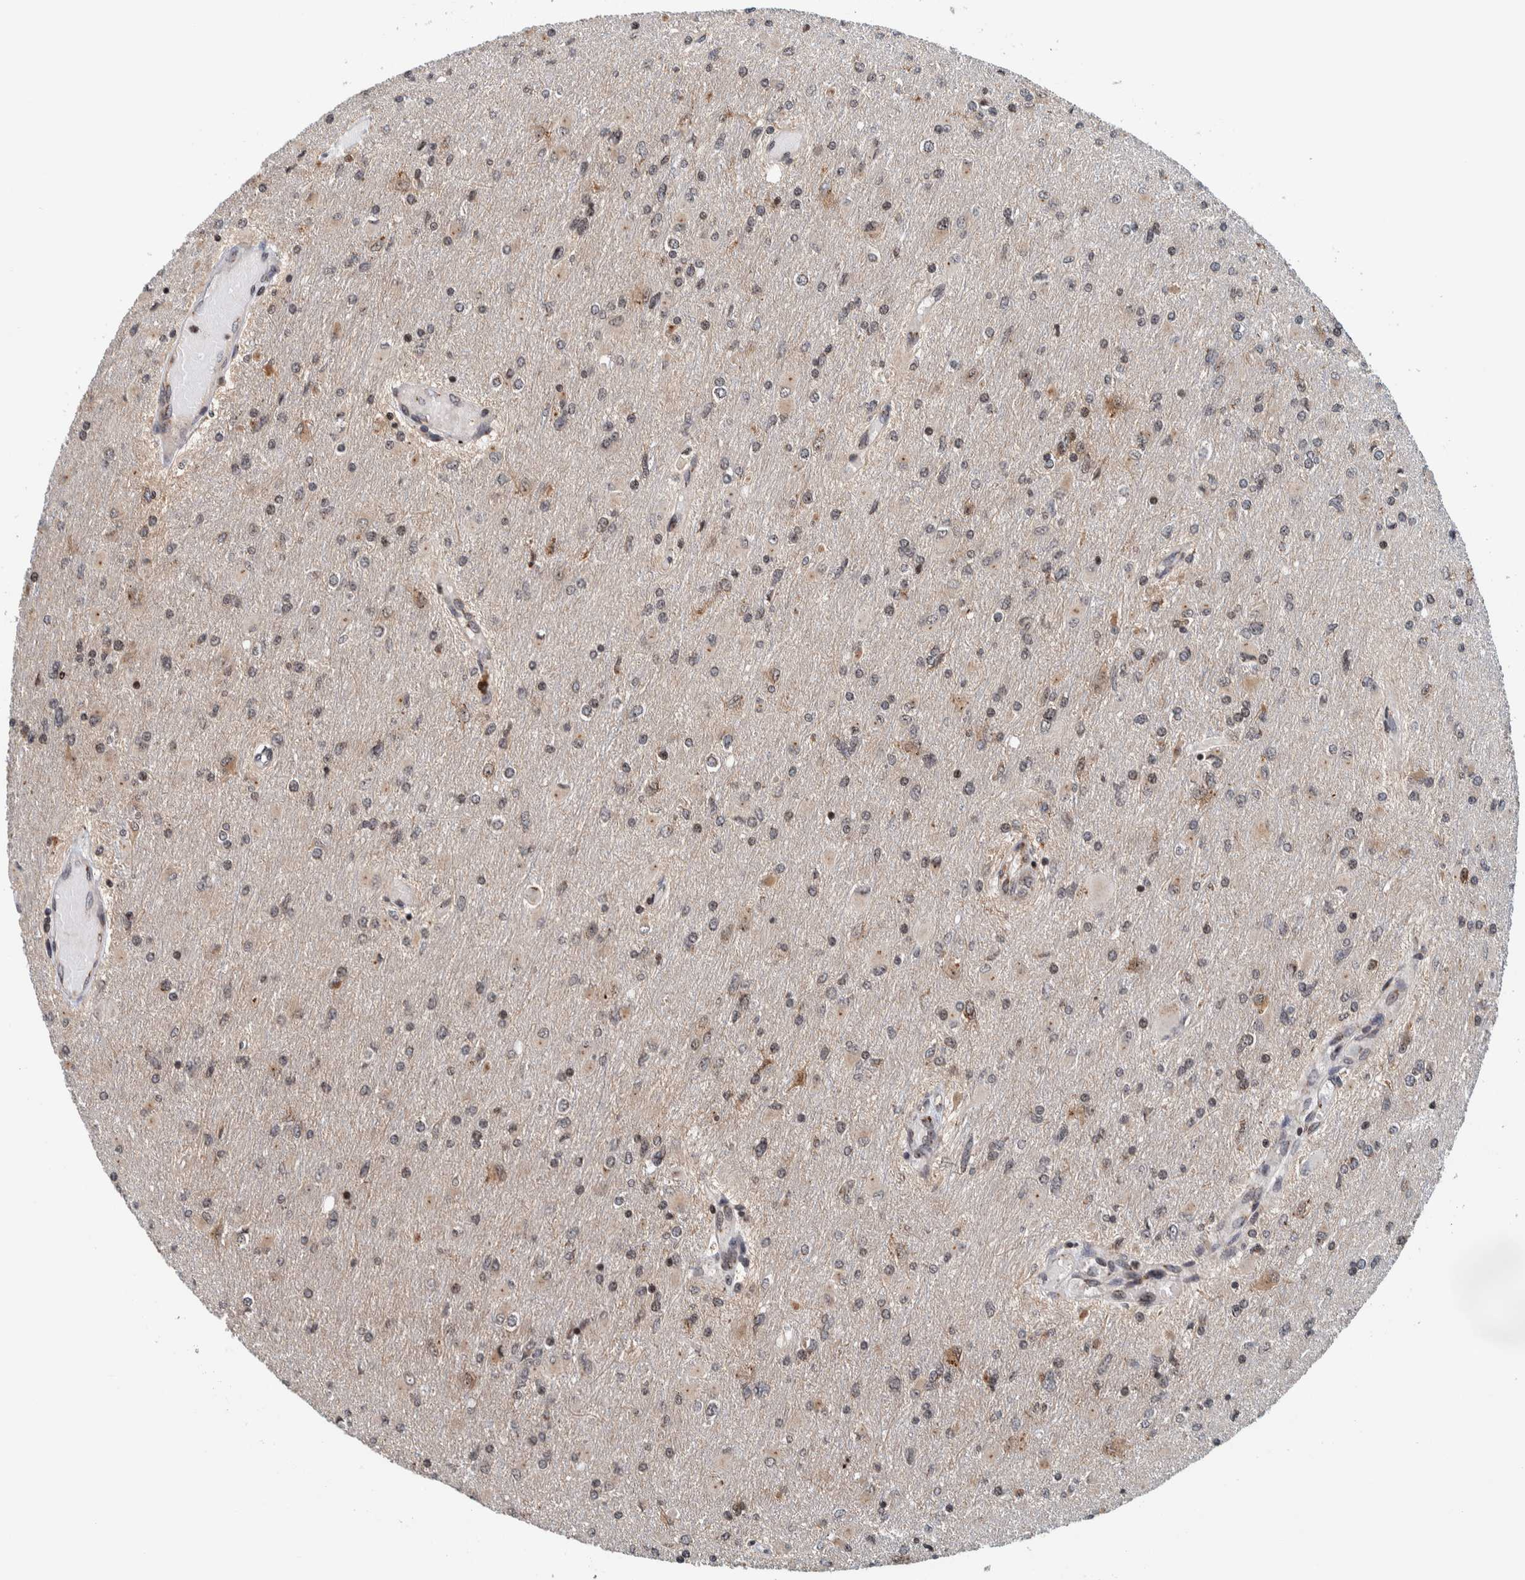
{"staining": {"intensity": "weak", "quantity": "25%-75%", "location": "cytoplasmic/membranous"}, "tissue": "glioma", "cell_type": "Tumor cells", "image_type": "cancer", "snomed": [{"axis": "morphology", "description": "Glioma, malignant, High grade"}, {"axis": "topography", "description": "Cerebral cortex"}], "caption": "Immunohistochemical staining of malignant glioma (high-grade) shows low levels of weak cytoplasmic/membranous expression in about 25%-75% of tumor cells.", "gene": "CCDC182", "patient": {"sex": "female", "age": 36}}